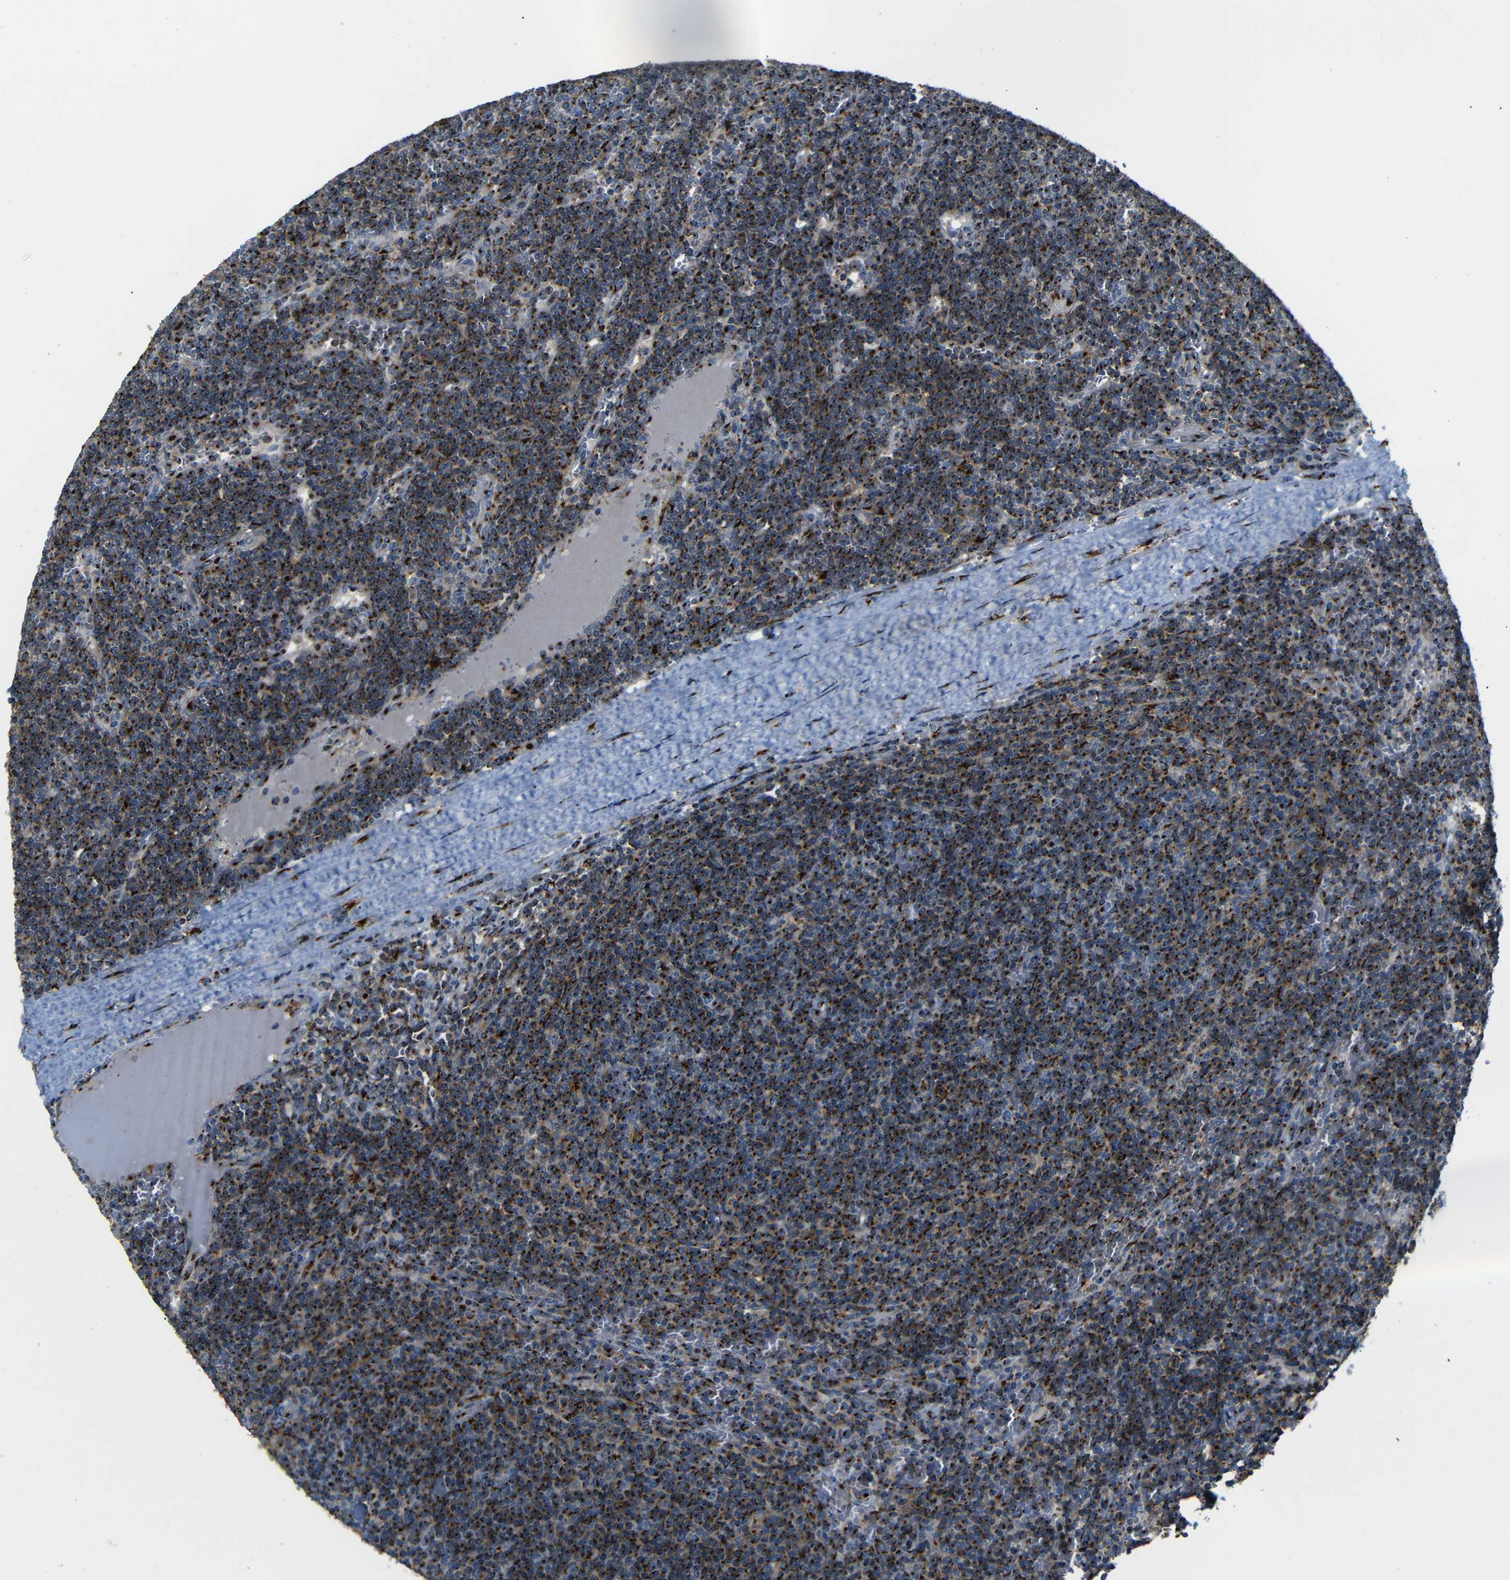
{"staining": {"intensity": "strong", "quantity": ">75%", "location": "cytoplasmic/membranous"}, "tissue": "lymphoma", "cell_type": "Tumor cells", "image_type": "cancer", "snomed": [{"axis": "morphology", "description": "Malignant lymphoma, non-Hodgkin's type, Low grade"}, {"axis": "topography", "description": "Spleen"}], "caption": "Immunohistochemistry (DAB) staining of lymphoma demonstrates strong cytoplasmic/membranous protein expression in approximately >75% of tumor cells.", "gene": "TGOLN2", "patient": {"sex": "female", "age": 50}}